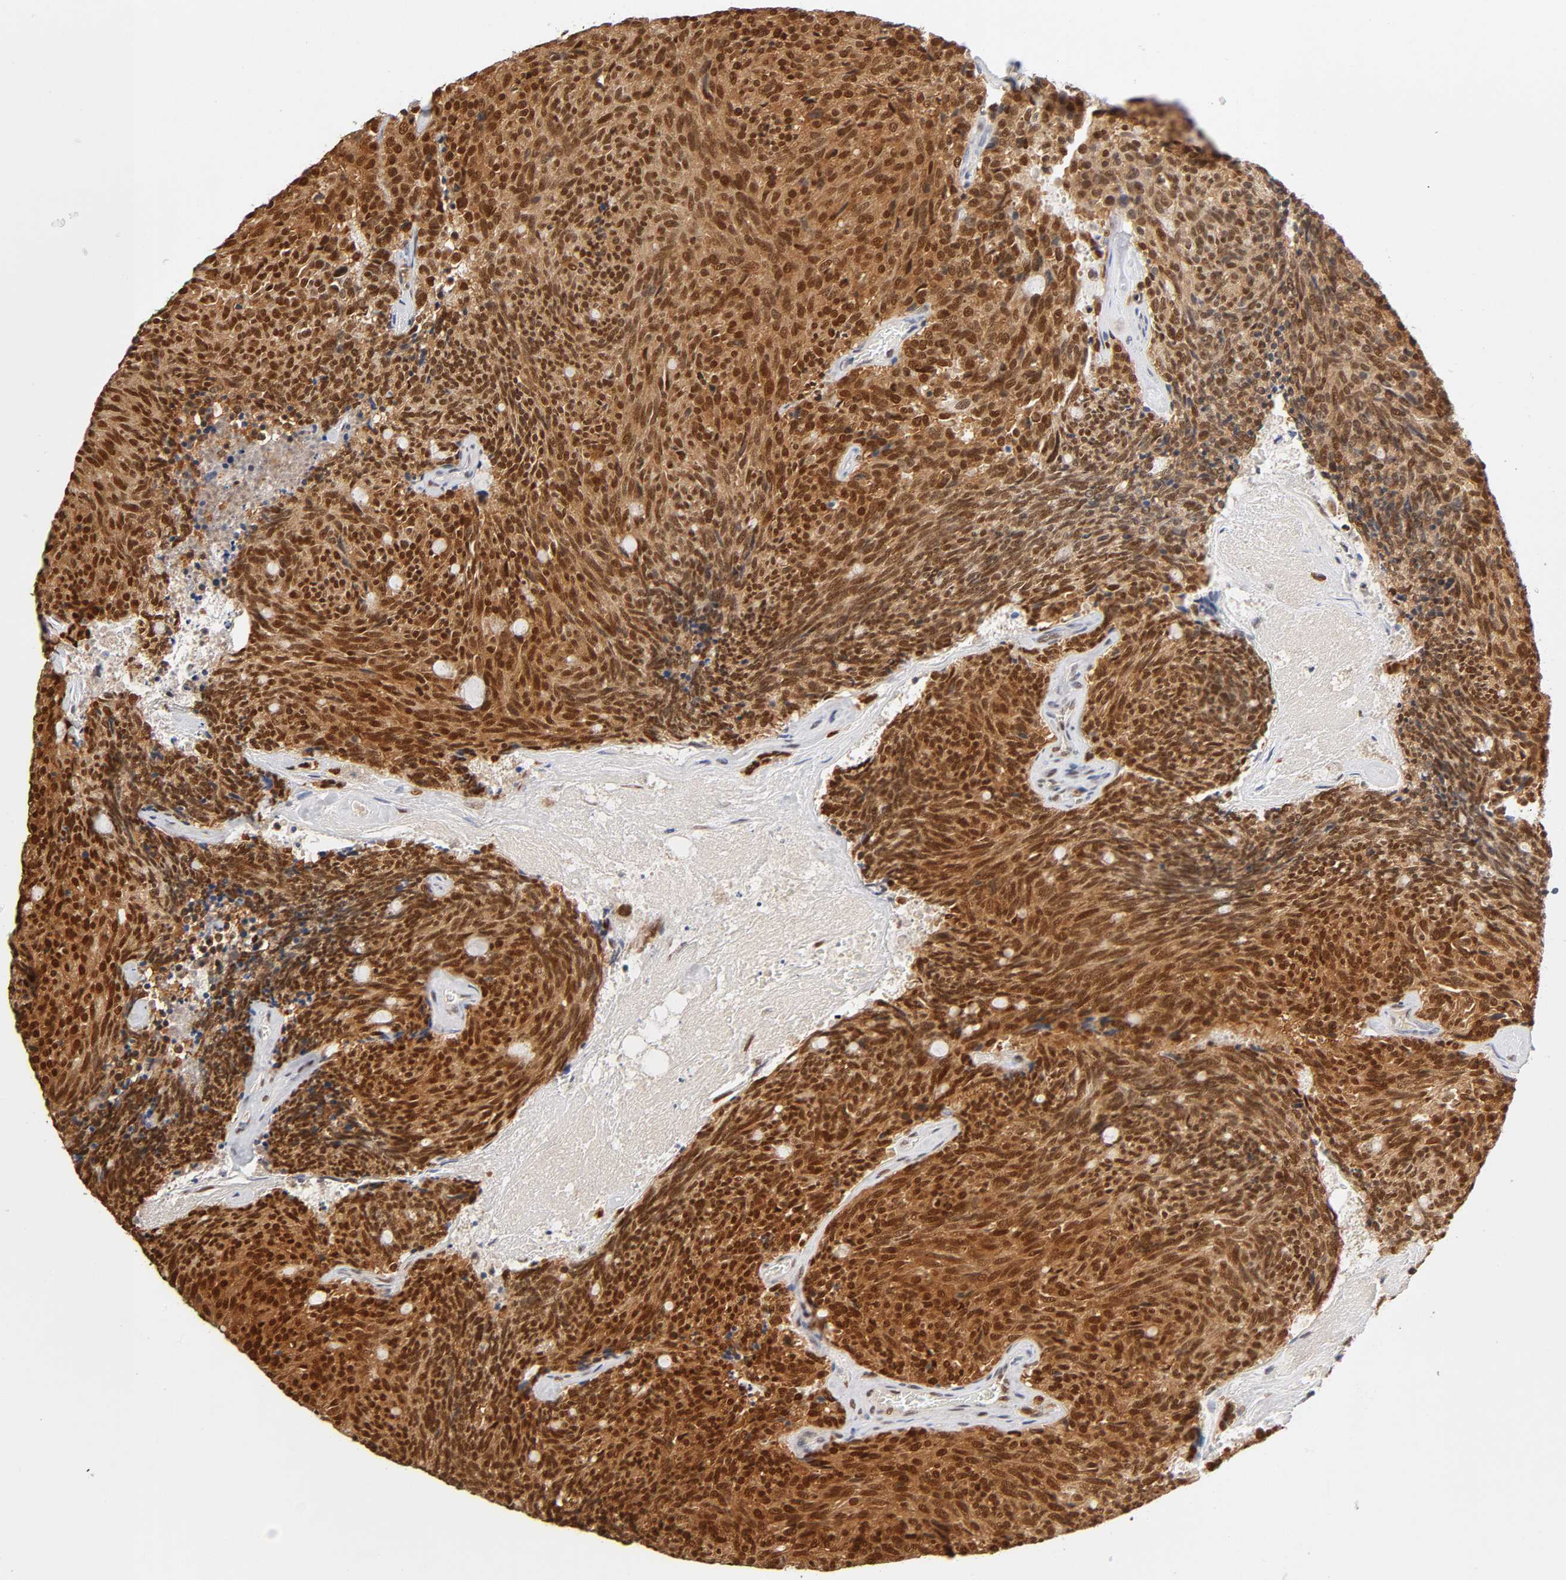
{"staining": {"intensity": "strong", "quantity": ">75%", "location": "cytoplasmic/membranous,nuclear"}, "tissue": "carcinoid", "cell_type": "Tumor cells", "image_type": "cancer", "snomed": [{"axis": "morphology", "description": "Carcinoid, malignant, NOS"}, {"axis": "topography", "description": "Pancreas"}], "caption": "This photomicrograph shows IHC staining of human malignant carcinoid, with high strong cytoplasmic/membranous and nuclear staining in about >75% of tumor cells.", "gene": "ILKAP", "patient": {"sex": "female", "age": 54}}